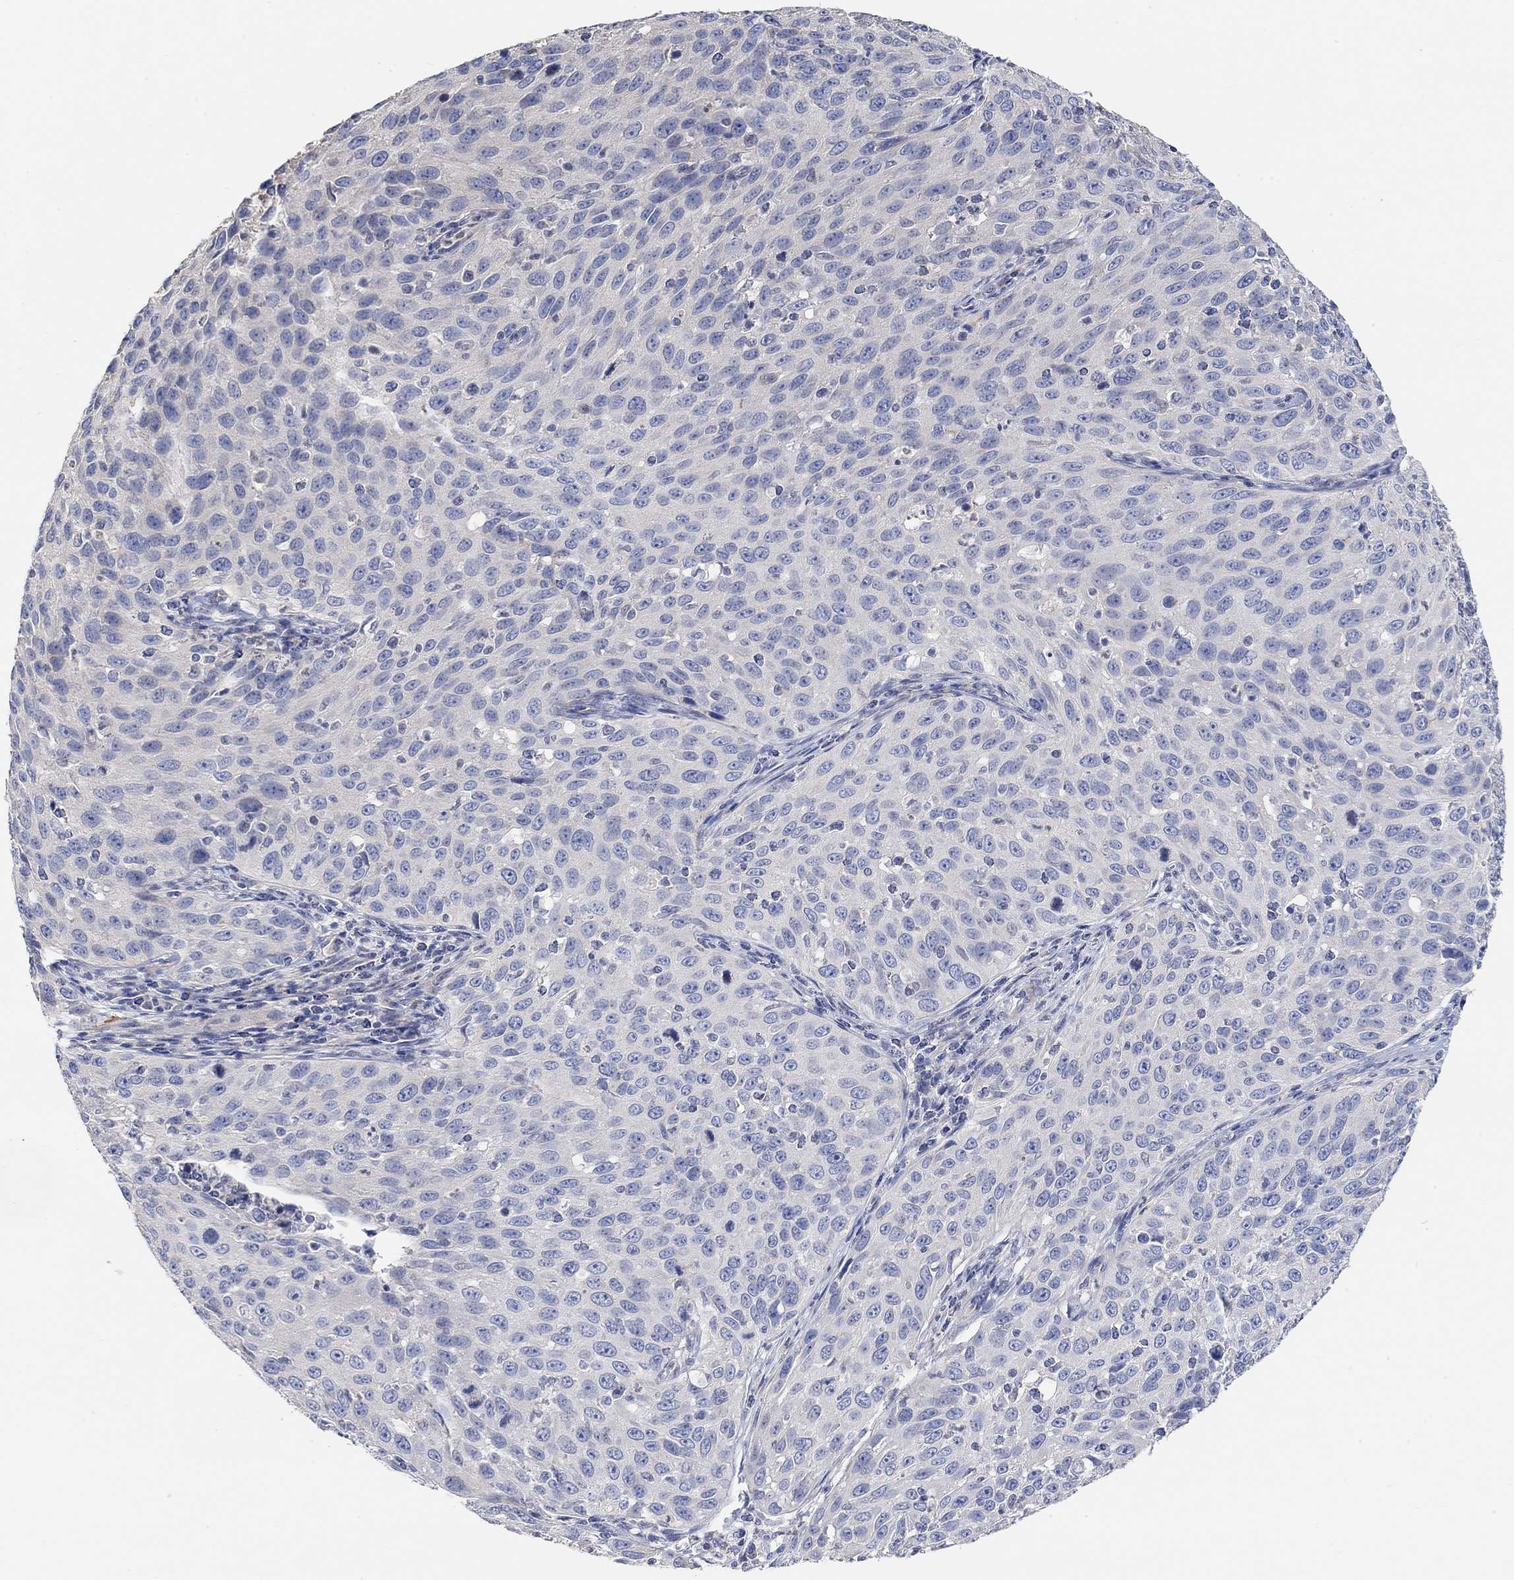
{"staining": {"intensity": "negative", "quantity": "none", "location": "none"}, "tissue": "cervical cancer", "cell_type": "Tumor cells", "image_type": "cancer", "snomed": [{"axis": "morphology", "description": "Squamous cell carcinoma, NOS"}, {"axis": "topography", "description": "Cervix"}], "caption": "The image demonstrates no staining of tumor cells in squamous cell carcinoma (cervical). (Stains: DAB (3,3'-diaminobenzidine) IHC with hematoxylin counter stain, Microscopy: brightfield microscopy at high magnification).", "gene": "NLRP14", "patient": {"sex": "female", "age": 26}}